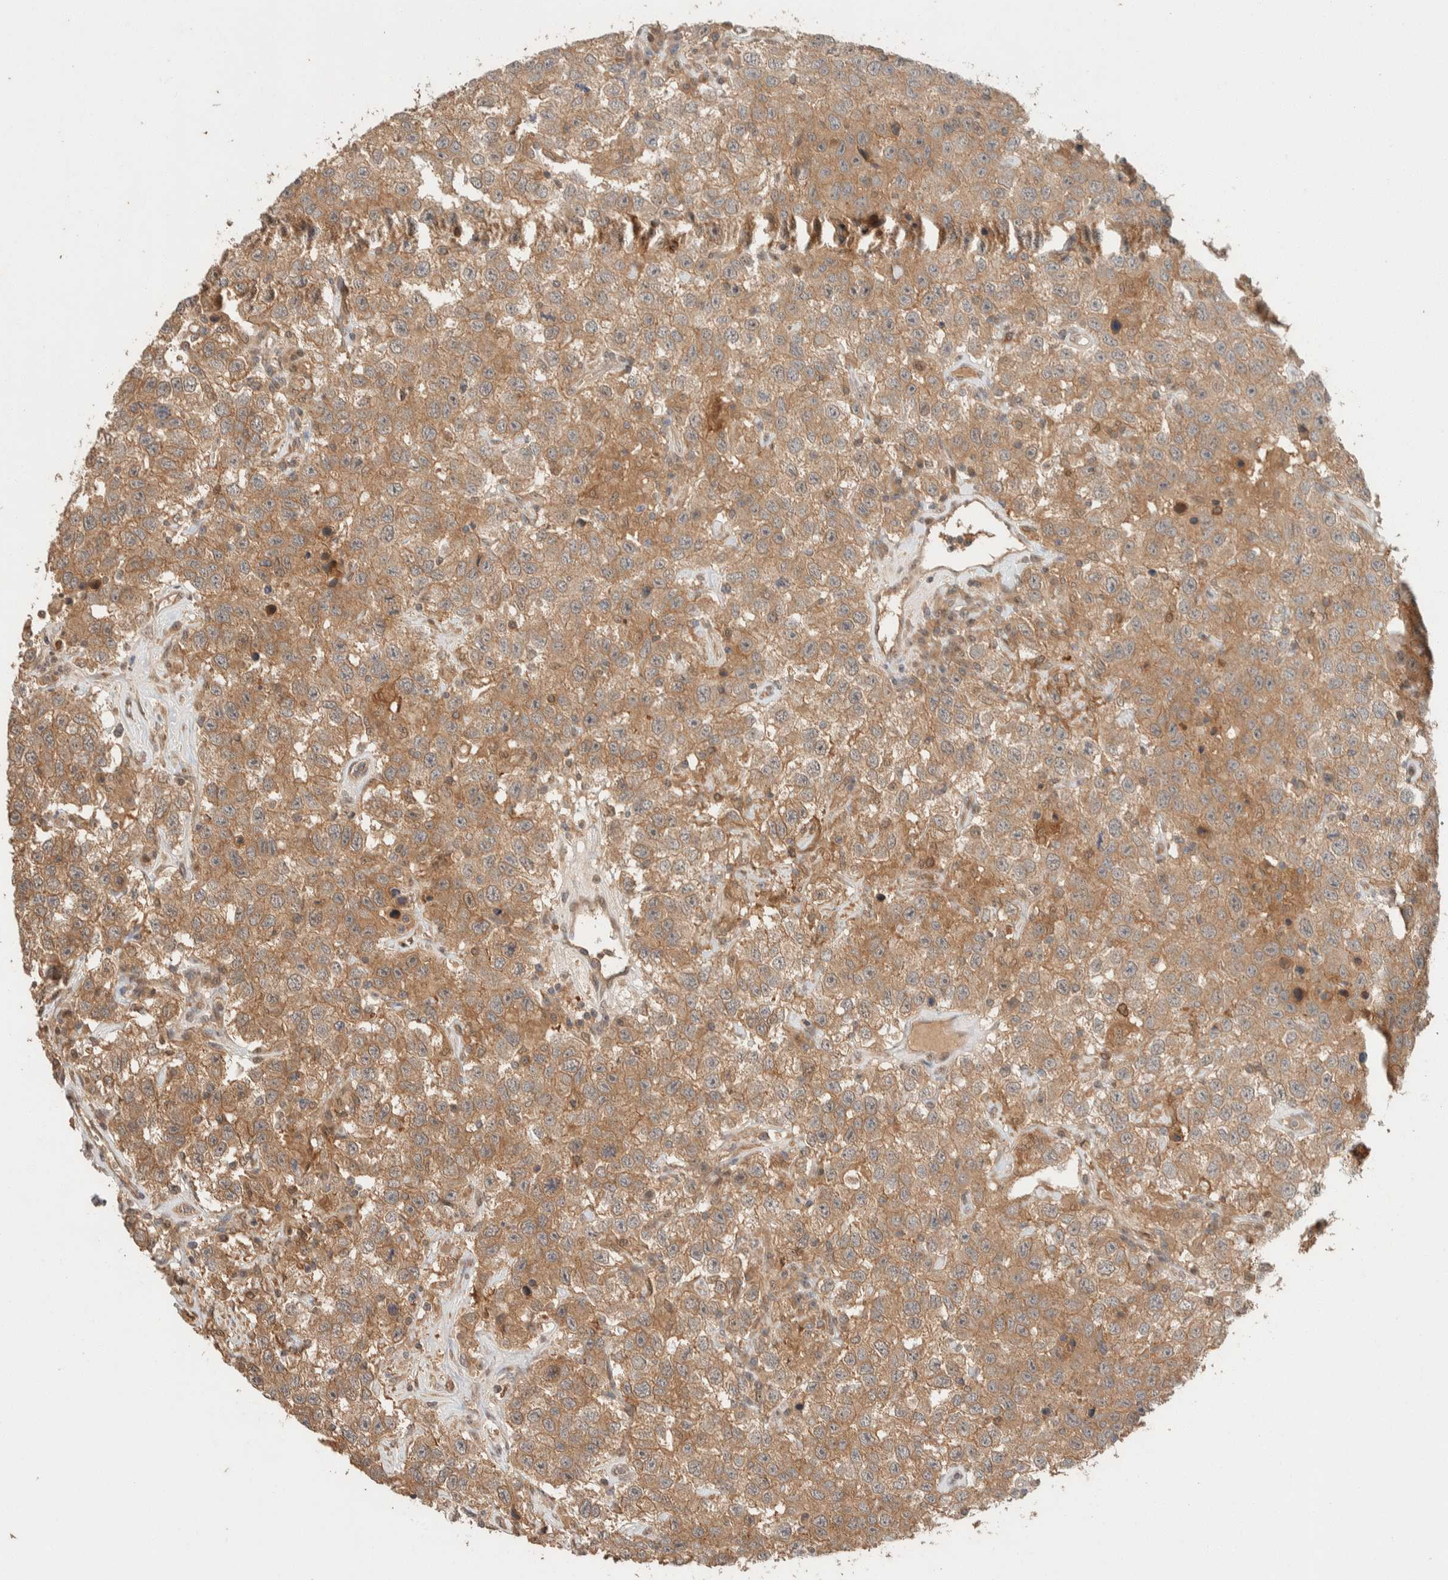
{"staining": {"intensity": "moderate", "quantity": ">75%", "location": "cytoplasmic/membranous"}, "tissue": "testis cancer", "cell_type": "Tumor cells", "image_type": "cancer", "snomed": [{"axis": "morphology", "description": "Seminoma, NOS"}, {"axis": "topography", "description": "Testis"}], "caption": "High-magnification brightfield microscopy of seminoma (testis) stained with DAB (brown) and counterstained with hematoxylin (blue). tumor cells exhibit moderate cytoplasmic/membranous expression is seen in approximately>75% of cells.", "gene": "ZNF567", "patient": {"sex": "male", "age": 41}}